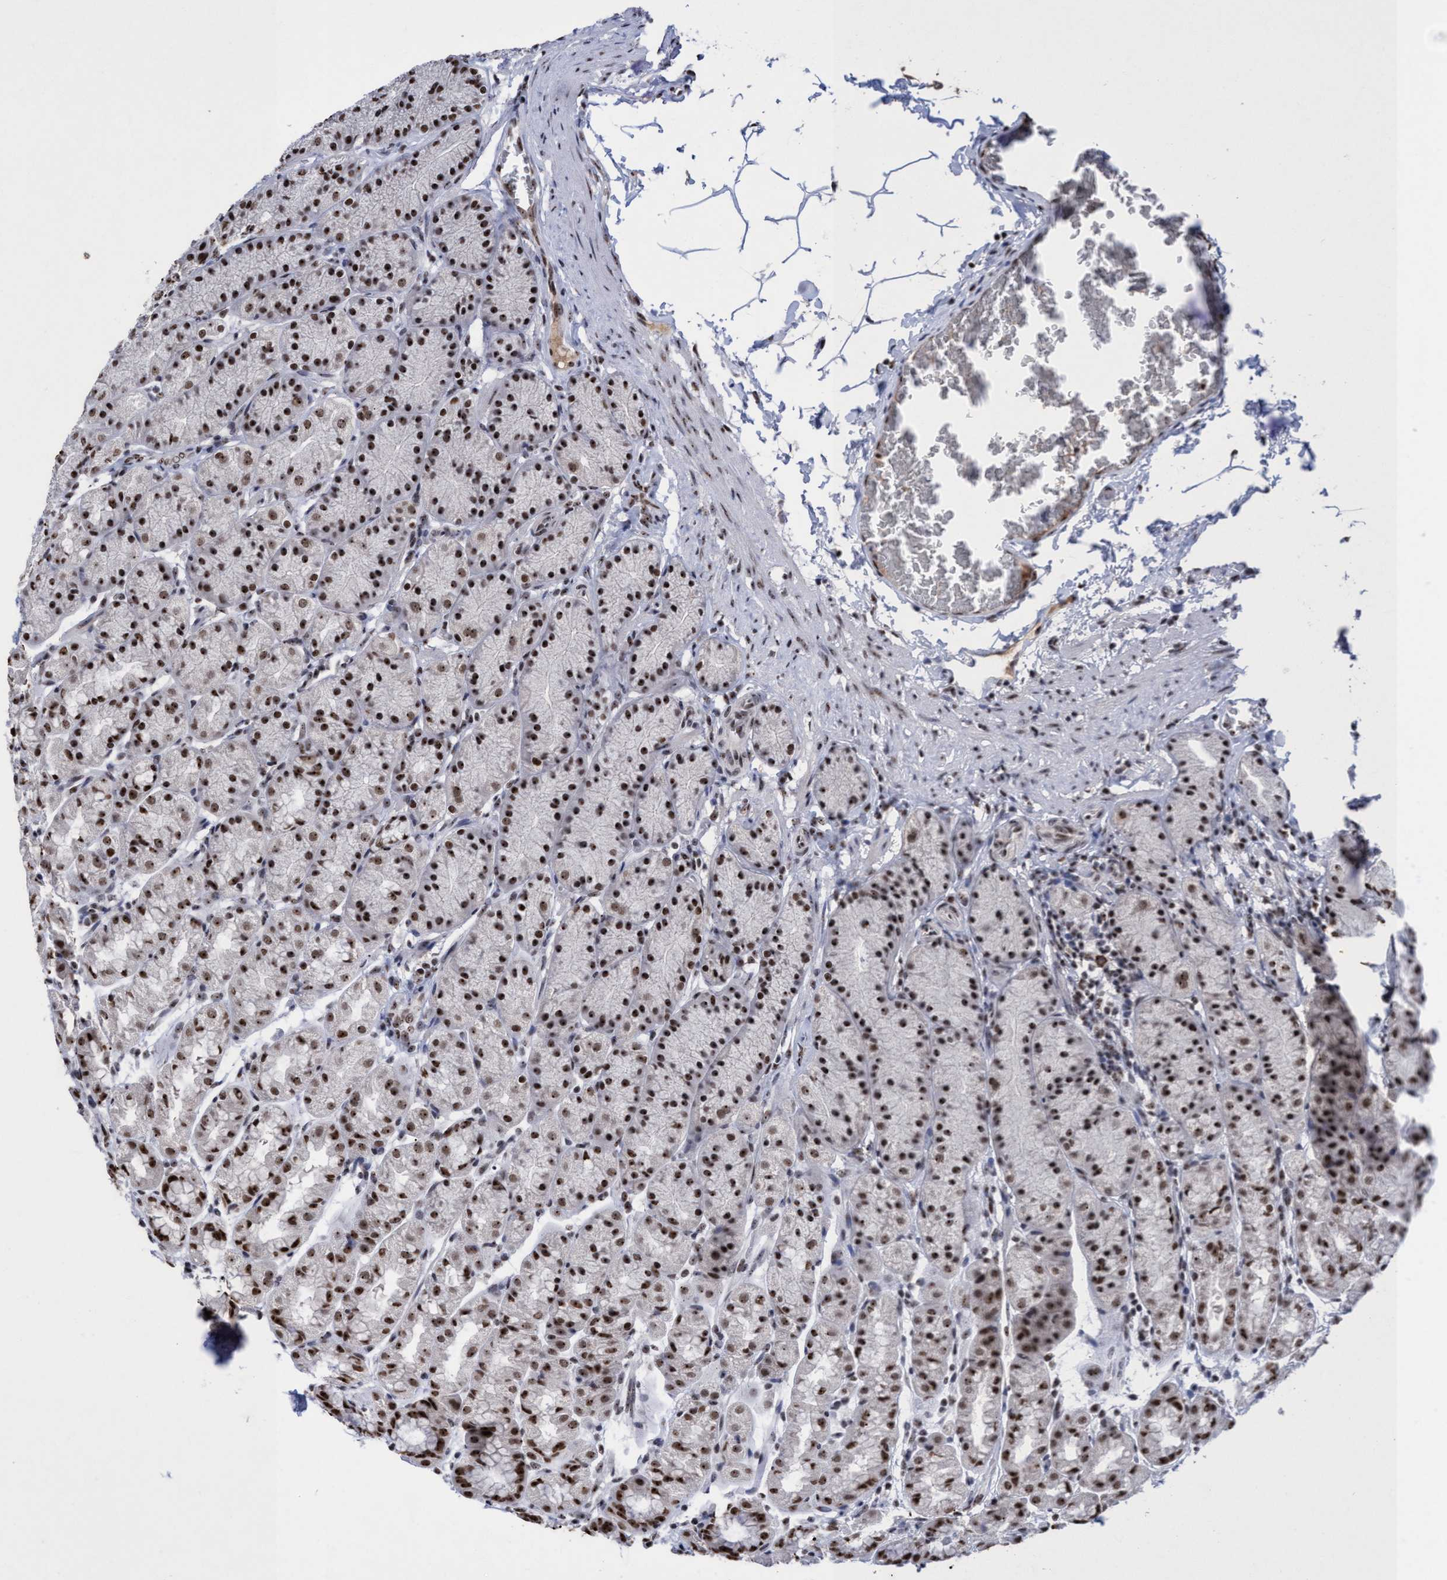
{"staining": {"intensity": "strong", "quantity": ">75%", "location": "nuclear"}, "tissue": "stomach", "cell_type": "Glandular cells", "image_type": "normal", "snomed": [{"axis": "morphology", "description": "Normal tissue, NOS"}, {"axis": "topography", "description": "Stomach"}], "caption": "DAB (3,3'-diaminobenzidine) immunohistochemical staining of benign human stomach reveals strong nuclear protein staining in approximately >75% of glandular cells. Using DAB (3,3'-diaminobenzidine) (brown) and hematoxylin (blue) stains, captured at high magnification using brightfield microscopy.", "gene": "EFCAB10", "patient": {"sex": "male", "age": 42}}